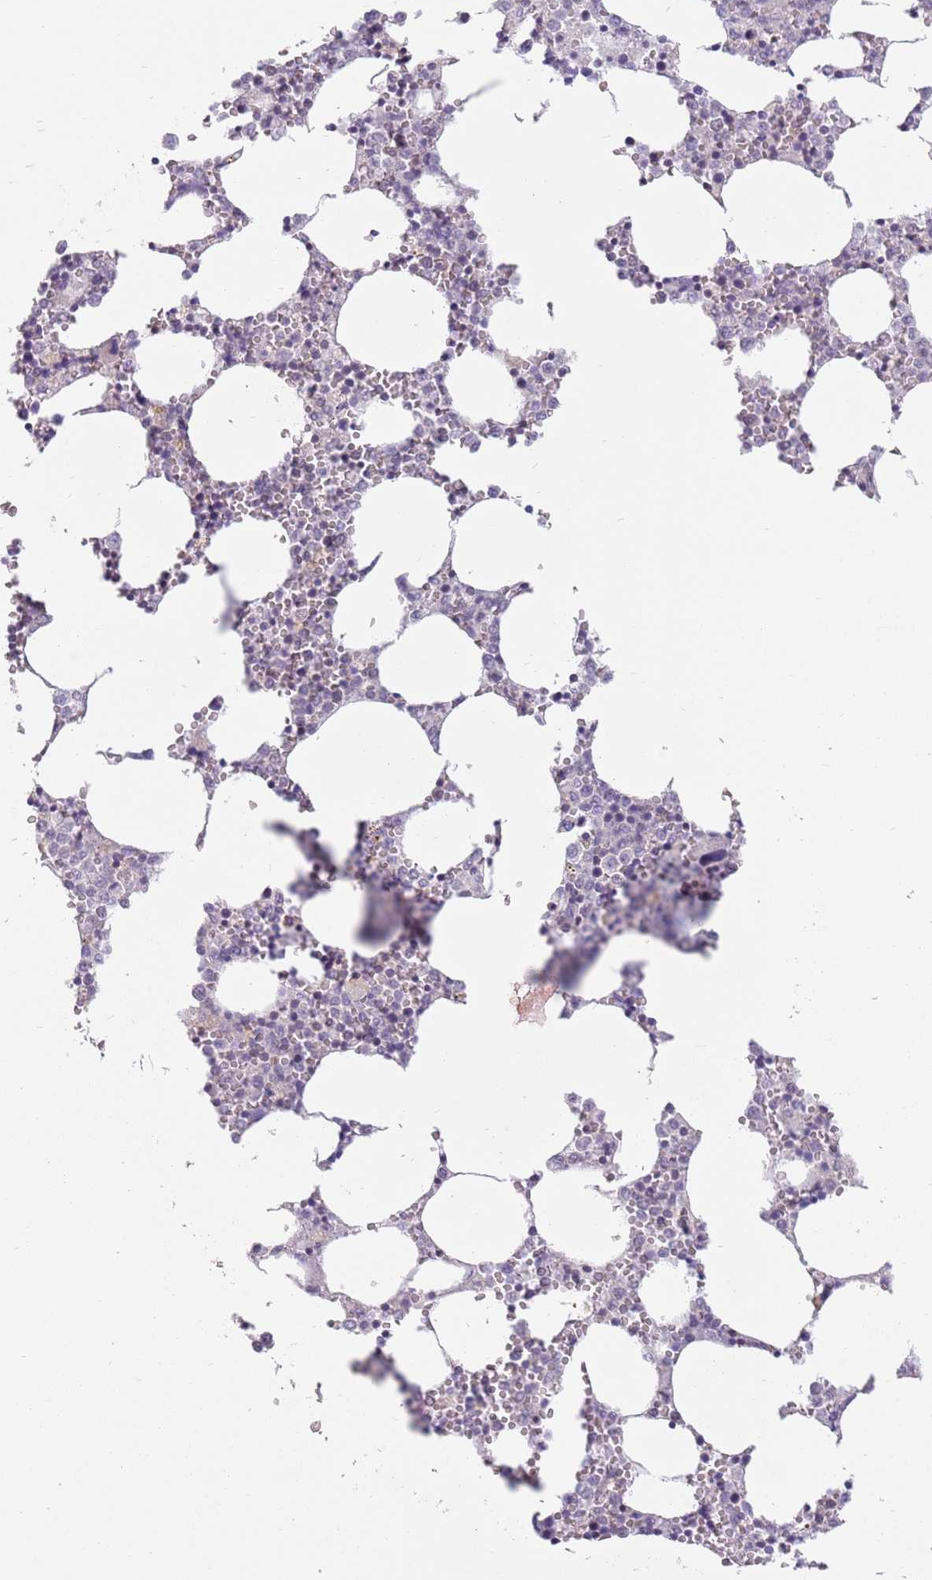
{"staining": {"intensity": "weak", "quantity": "<25%", "location": "nuclear"}, "tissue": "bone marrow", "cell_type": "Hematopoietic cells", "image_type": "normal", "snomed": [{"axis": "morphology", "description": "Normal tissue, NOS"}, {"axis": "topography", "description": "Bone marrow"}], "caption": "An immunohistochemistry photomicrograph of unremarkable bone marrow is shown. There is no staining in hematopoietic cells of bone marrow.", "gene": "ZNF574", "patient": {"sex": "female", "age": 64}}